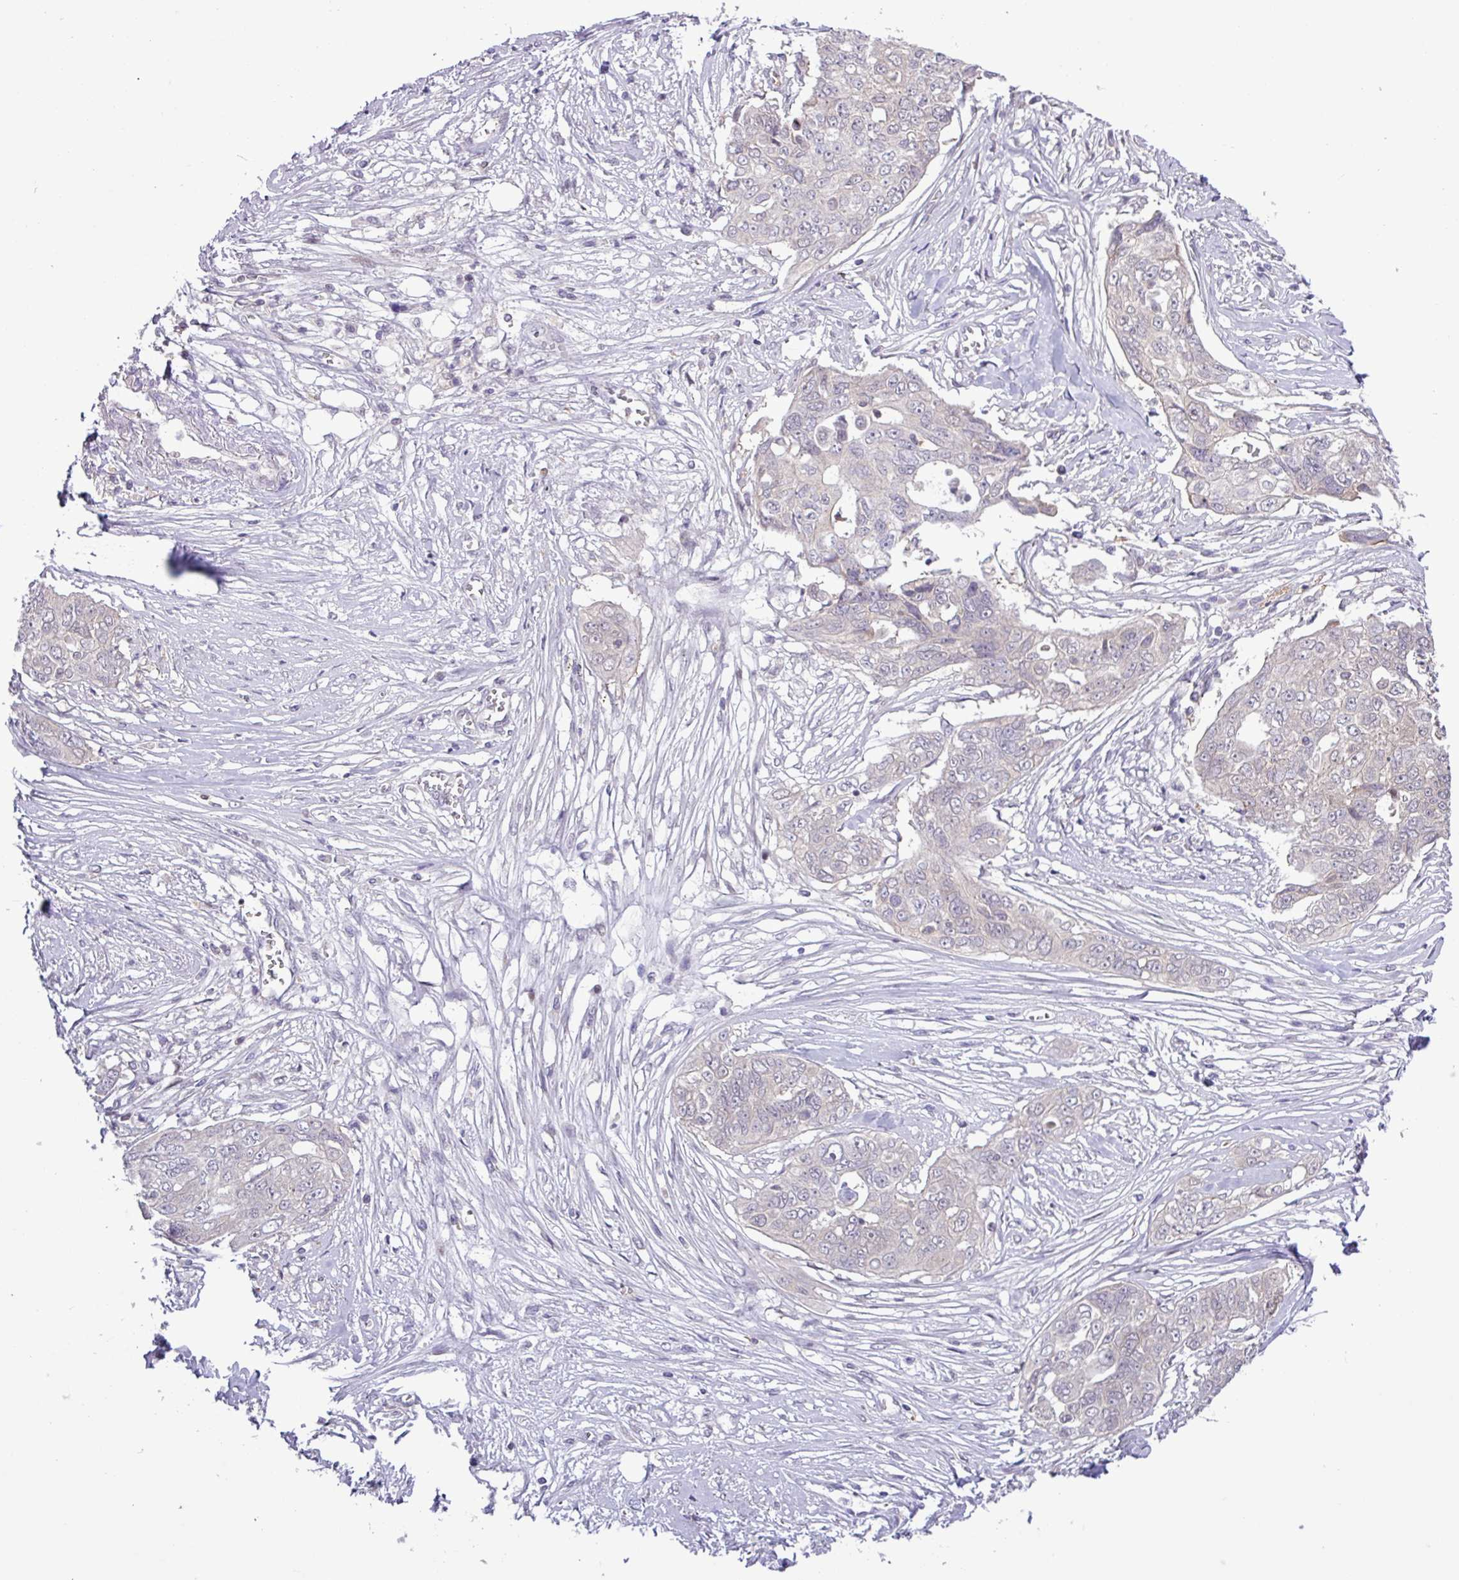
{"staining": {"intensity": "negative", "quantity": "none", "location": "none"}, "tissue": "ovarian cancer", "cell_type": "Tumor cells", "image_type": "cancer", "snomed": [{"axis": "morphology", "description": "Carcinoma, endometroid"}, {"axis": "topography", "description": "Ovary"}], "caption": "Tumor cells are negative for brown protein staining in ovarian cancer. Brightfield microscopy of immunohistochemistry (IHC) stained with DAB (brown) and hematoxylin (blue), captured at high magnification.", "gene": "RTL3", "patient": {"sex": "female", "age": 70}}